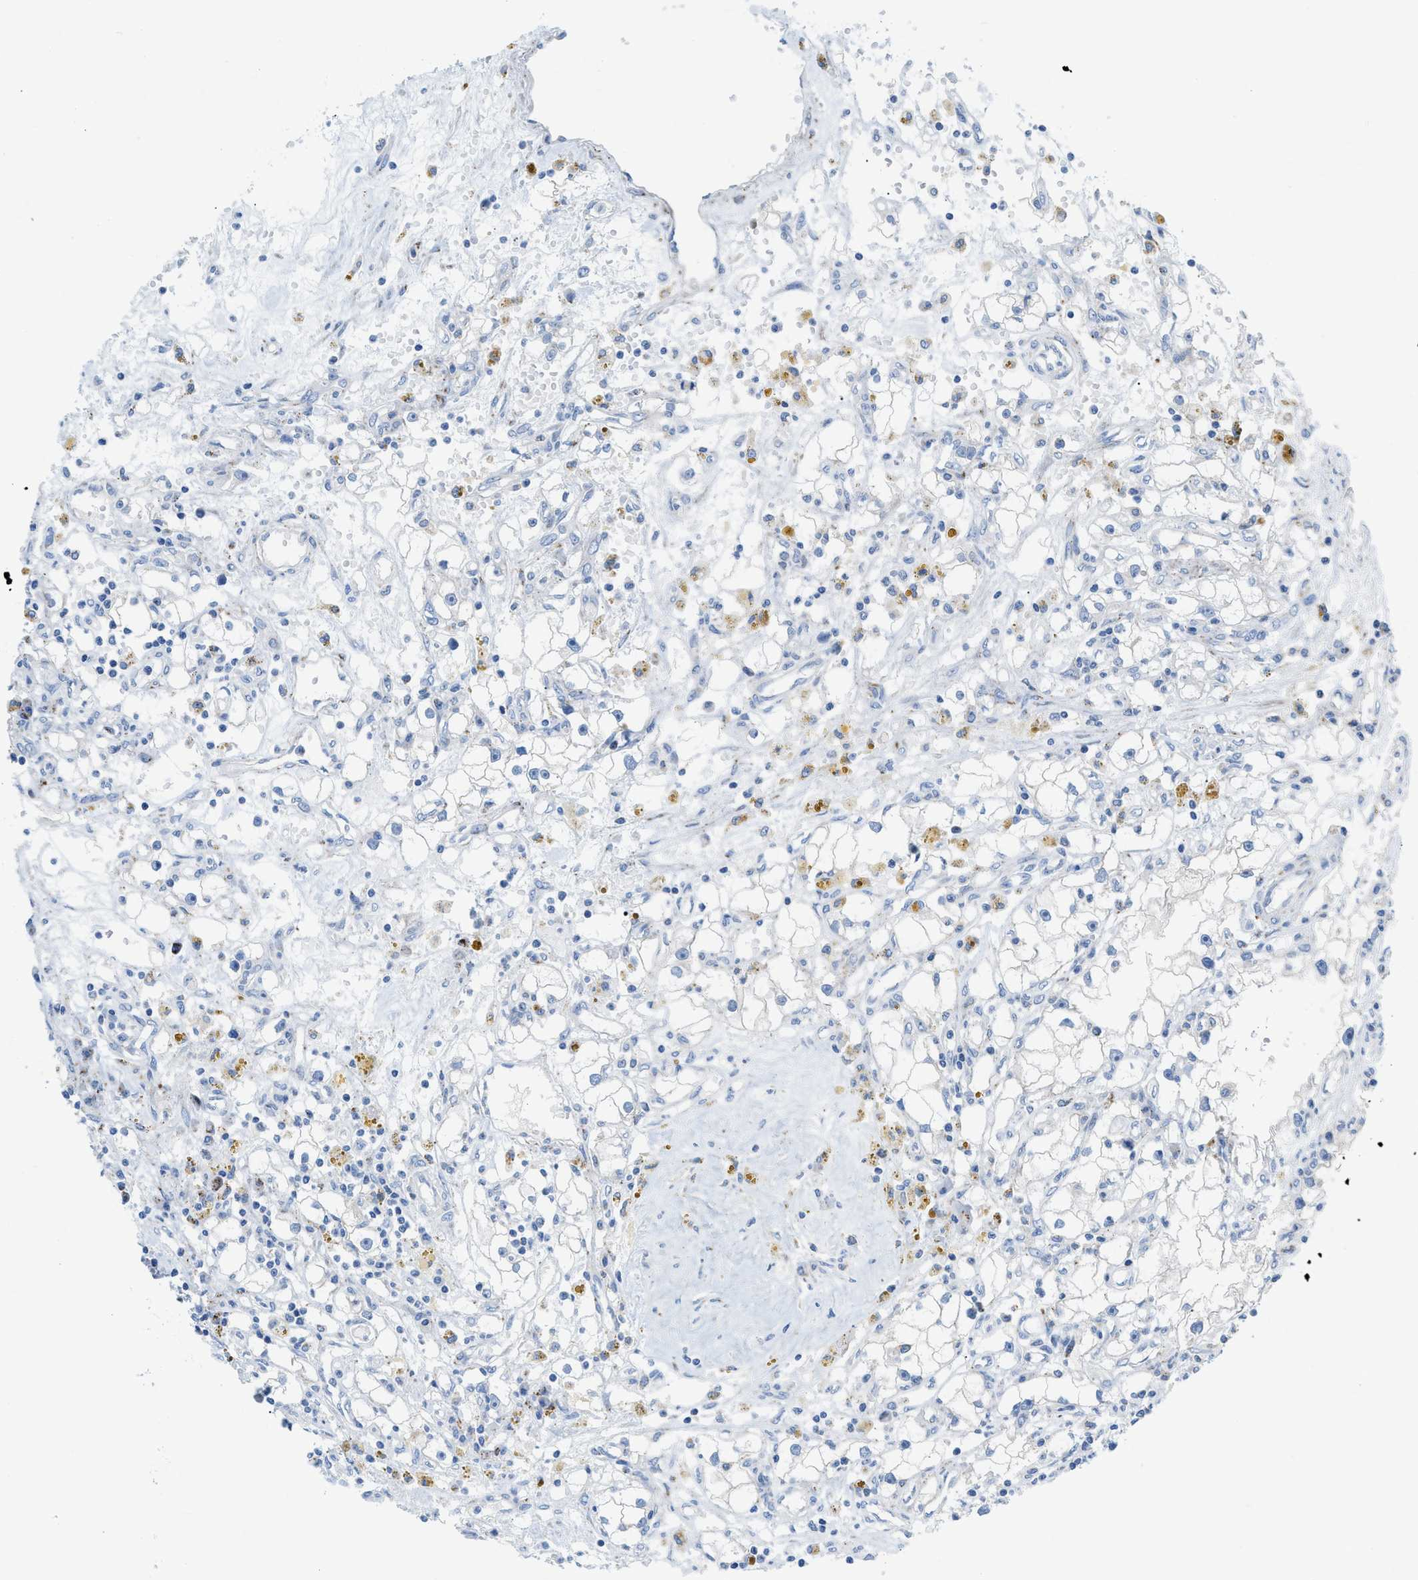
{"staining": {"intensity": "negative", "quantity": "none", "location": "none"}, "tissue": "renal cancer", "cell_type": "Tumor cells", "image_type": "cancer", "snomed": [{"axis": "morphology", "description": "Adenocarcinoma, NOS"}, {"axis": "topography", "description": "Kidney"}], "caption": "An image of adenocarcinoma (renal) stained for a protein demonstrates no brown staining in tumor cells.", "gene": "RBBP9", "patient": {"sex": "male", "age": 56}}